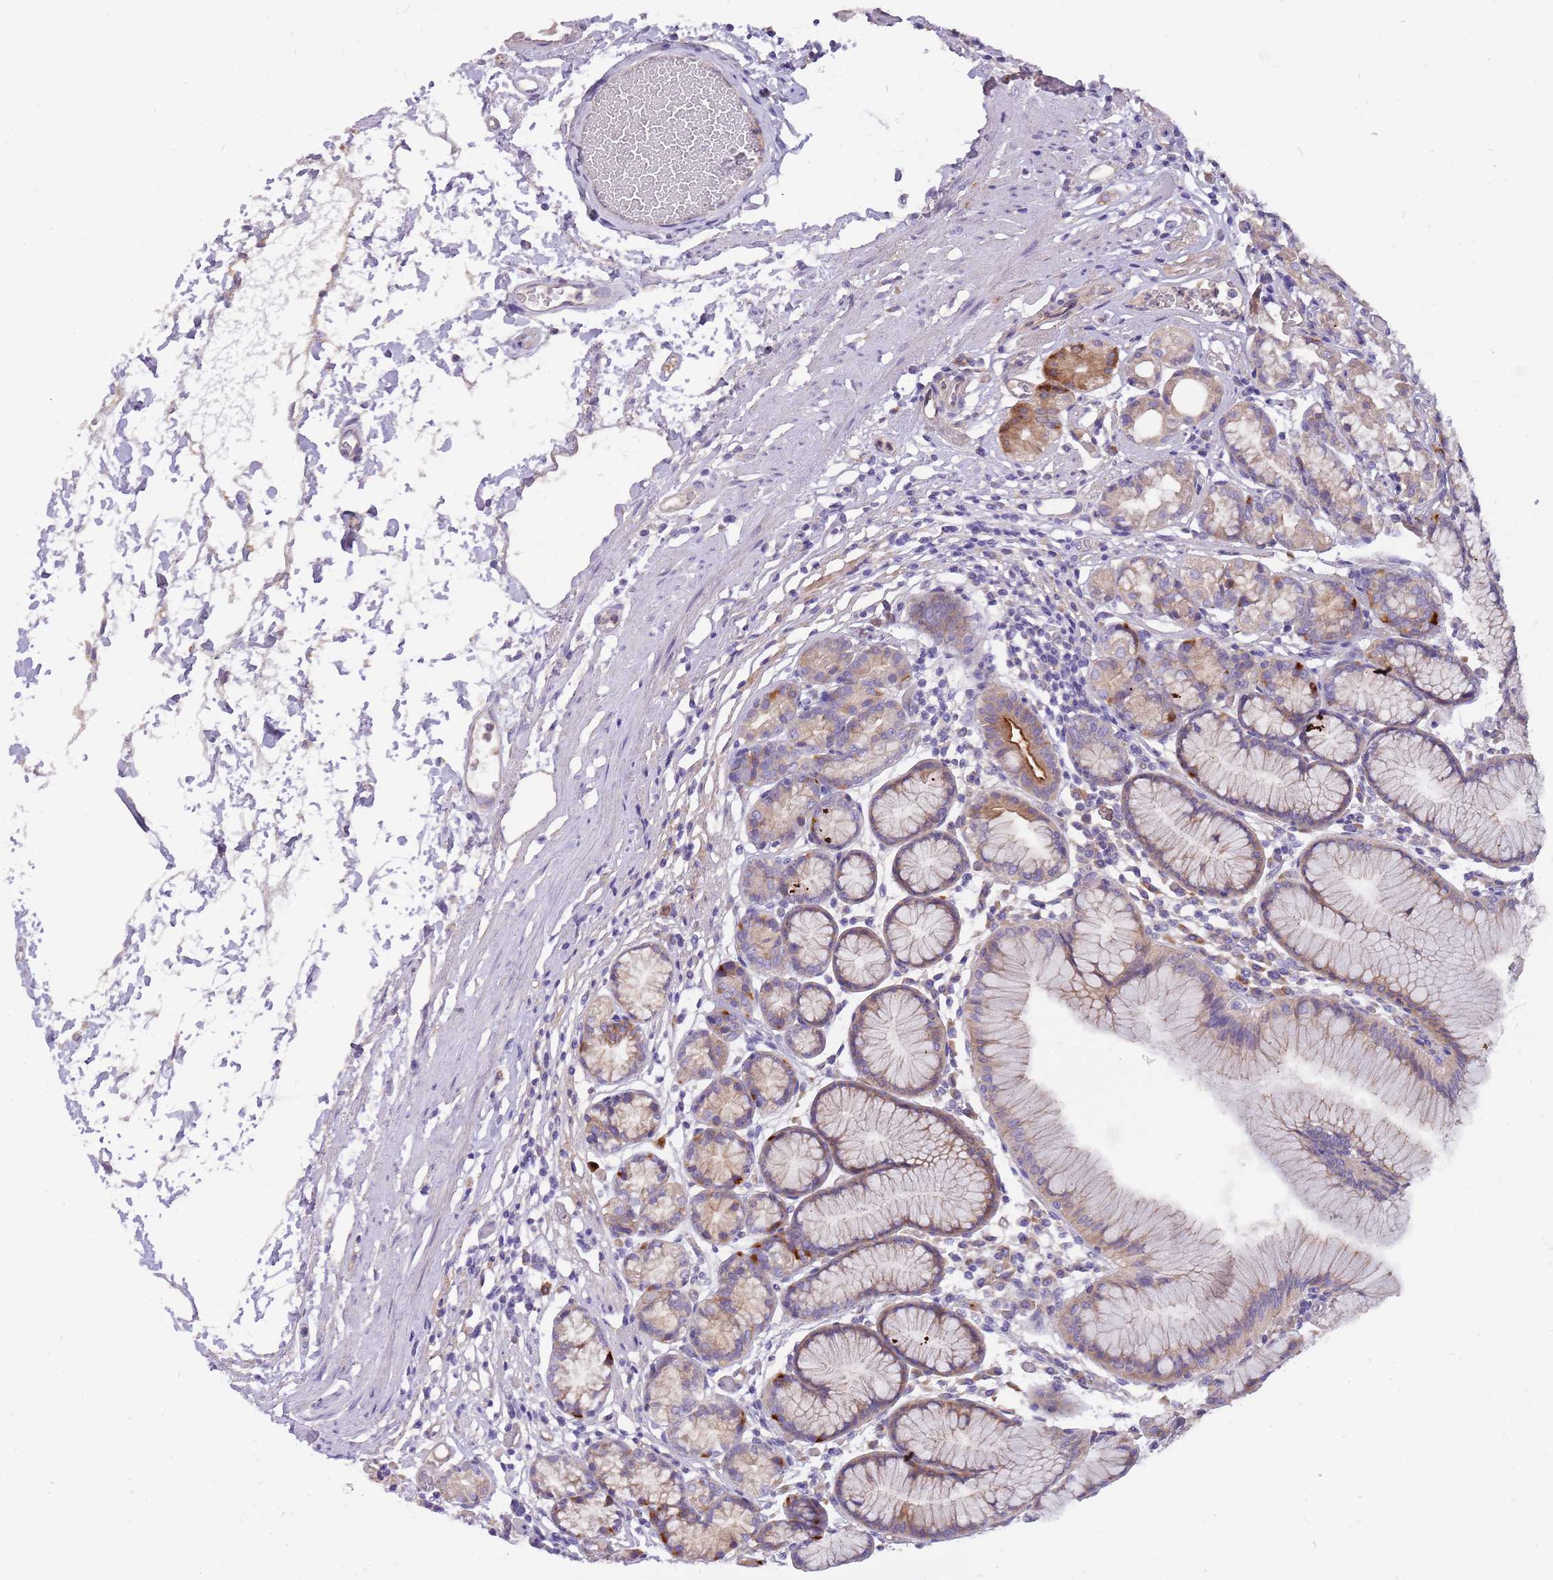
{"staining": {"intensity": "moderate", "quantity": "<25%", "location": "cytoplasmic/membranous"}, "tissue": "stomach", "cell_type": "Glandular cells", "image_type": "normal", "snomed": [{"axis": "morphology", "description": "Normal tissue, NOS"}, {"axis": "topography", "description": "Stomach"}], "caption": "Immunohistochemistry (IHC) of normal human stomach demonstrates low levels of moderate cytoplasmic/membranous staining in about <25% of glandular cells.", "gene": "NTN4", "patient": {"sex": "female", "age": 57}}